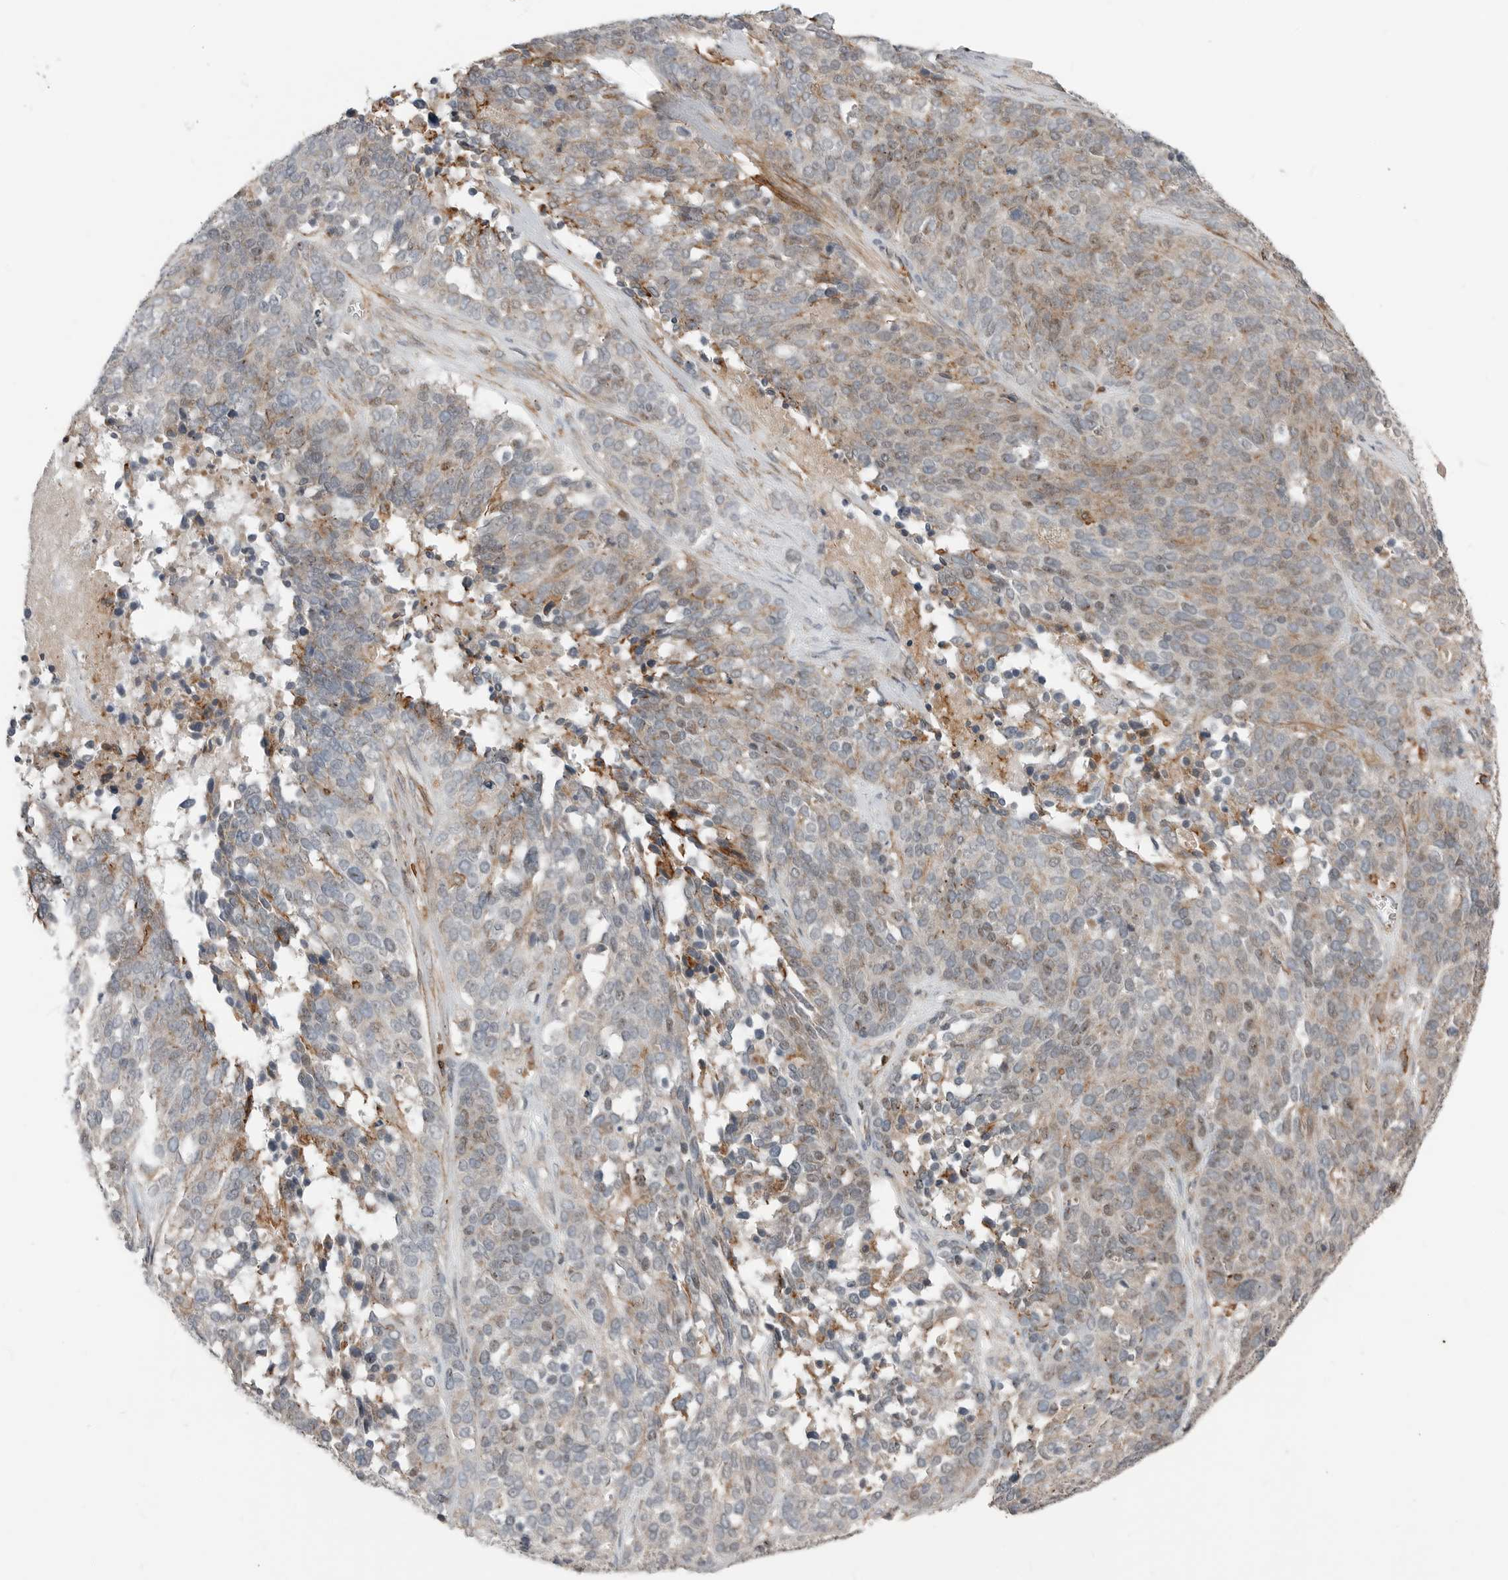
{"staining": {"intensity": "moderate", "quantity": "<25%", "location": "cytoplasmic/membranous"}, "tissue": "ovarian cancer", "cell_type": "Tumor cells", "image_type": "cancer", "snomed": [{"axis": "morphology", "description": "Cystadenocarcinoma, serous, NOS"}, {"axis": "topography", "description": "Ovary"}], "caption": "Moderate cytoplasmic/membranous protein staining is appreciated in about <25% of tumor cells in ovarian cancer.", "gene": "LEFTY2", "patient": {"sex": "female", "age": 44}}